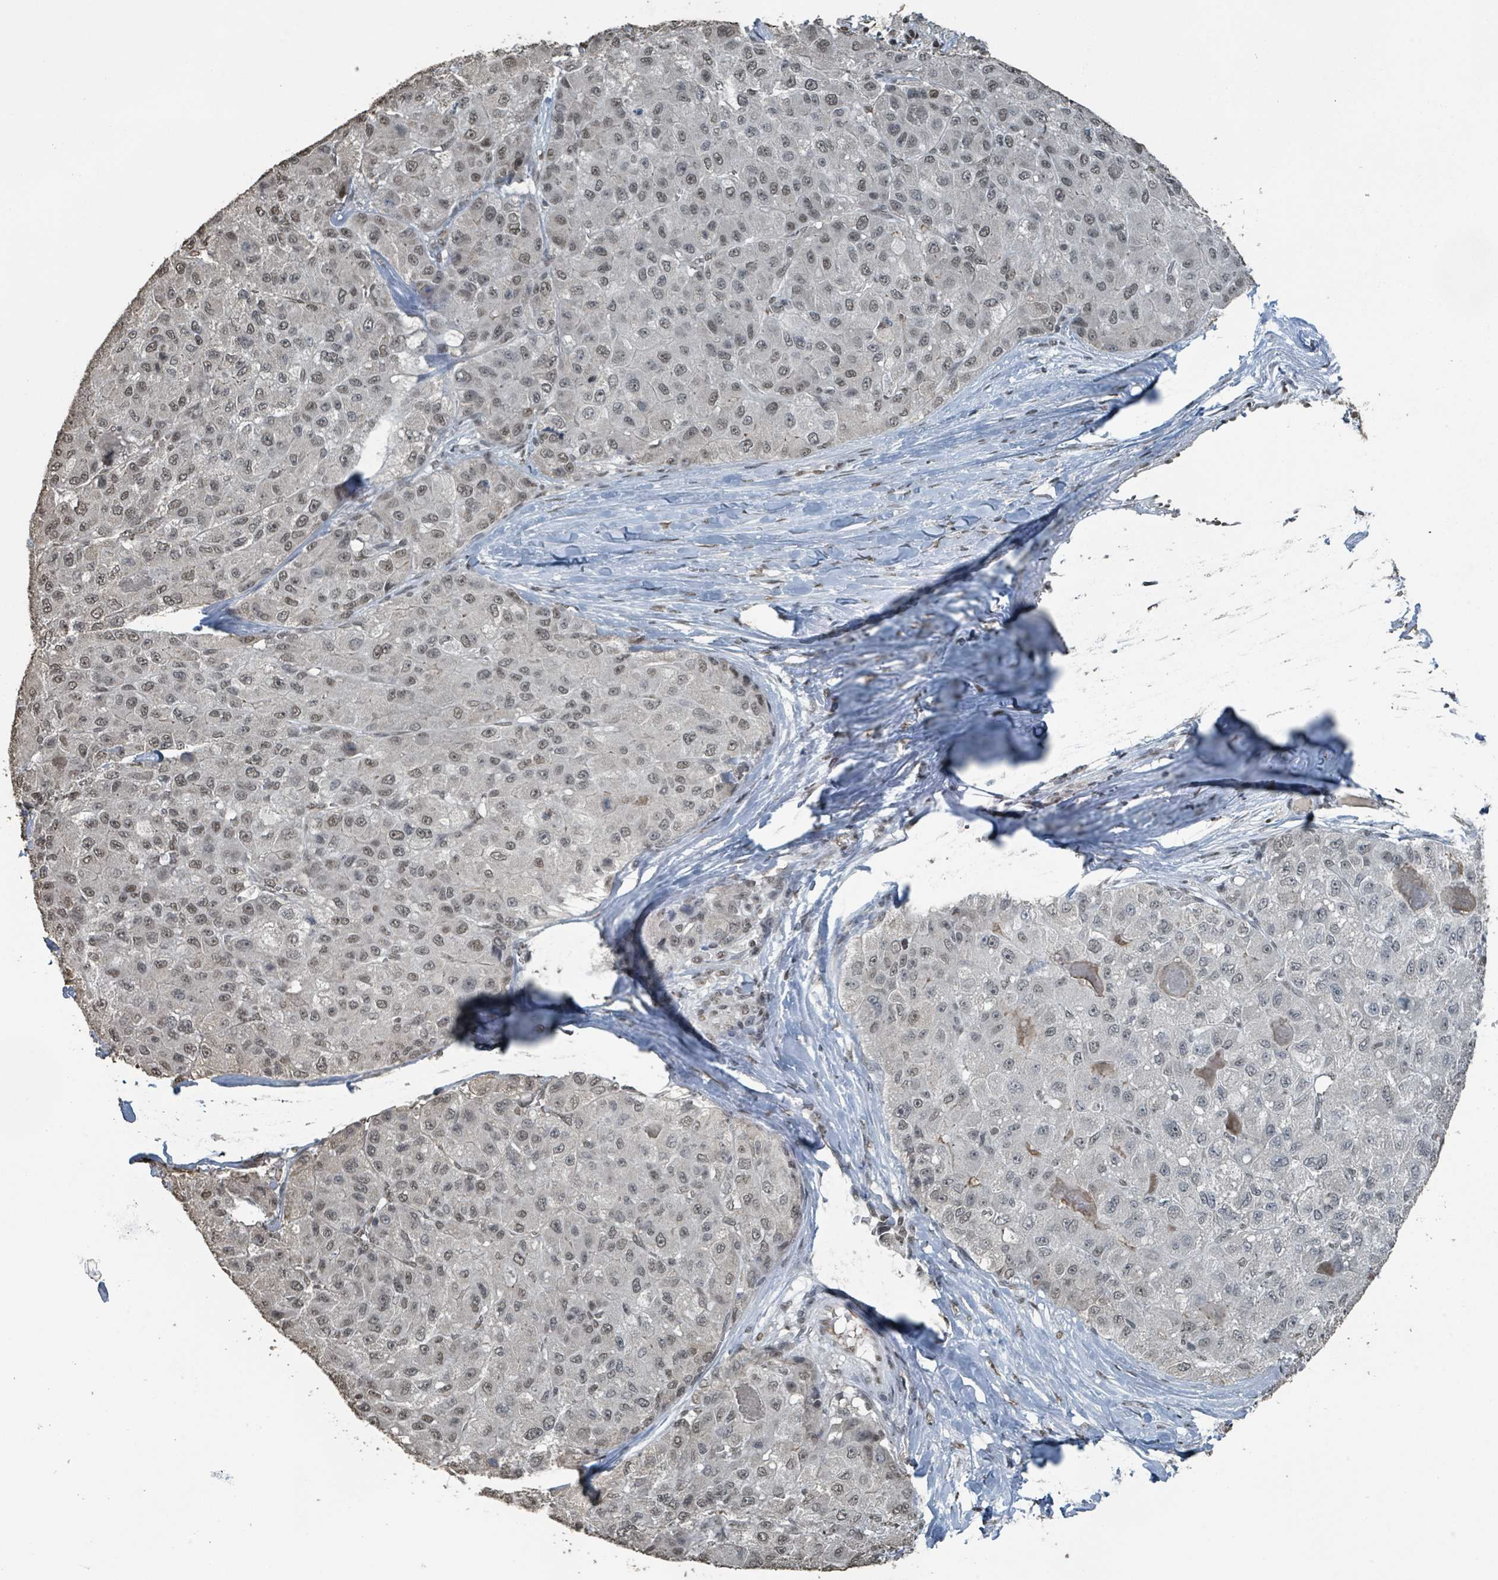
{"staining": {"intensity": "weak", "quantity": ">75%", "location": "nuclear"}, "tissue": "liver cancer", "cell_type": "Tumor cells", "image_type": "cancer", "snomed": [{"axis": "morphology", "description": "Carcinoma, Hepatocellular, NOS"}, {"axis": "topography", "description": "Liver"}], "caption": "Immunohistochemical staining of human liver hepatocellular carcinoma displays weak nuclear protein staining in approximately >75% of tumor cells.", "gene": "PHIP", "patient": {"sex": "male", "age": 80}}